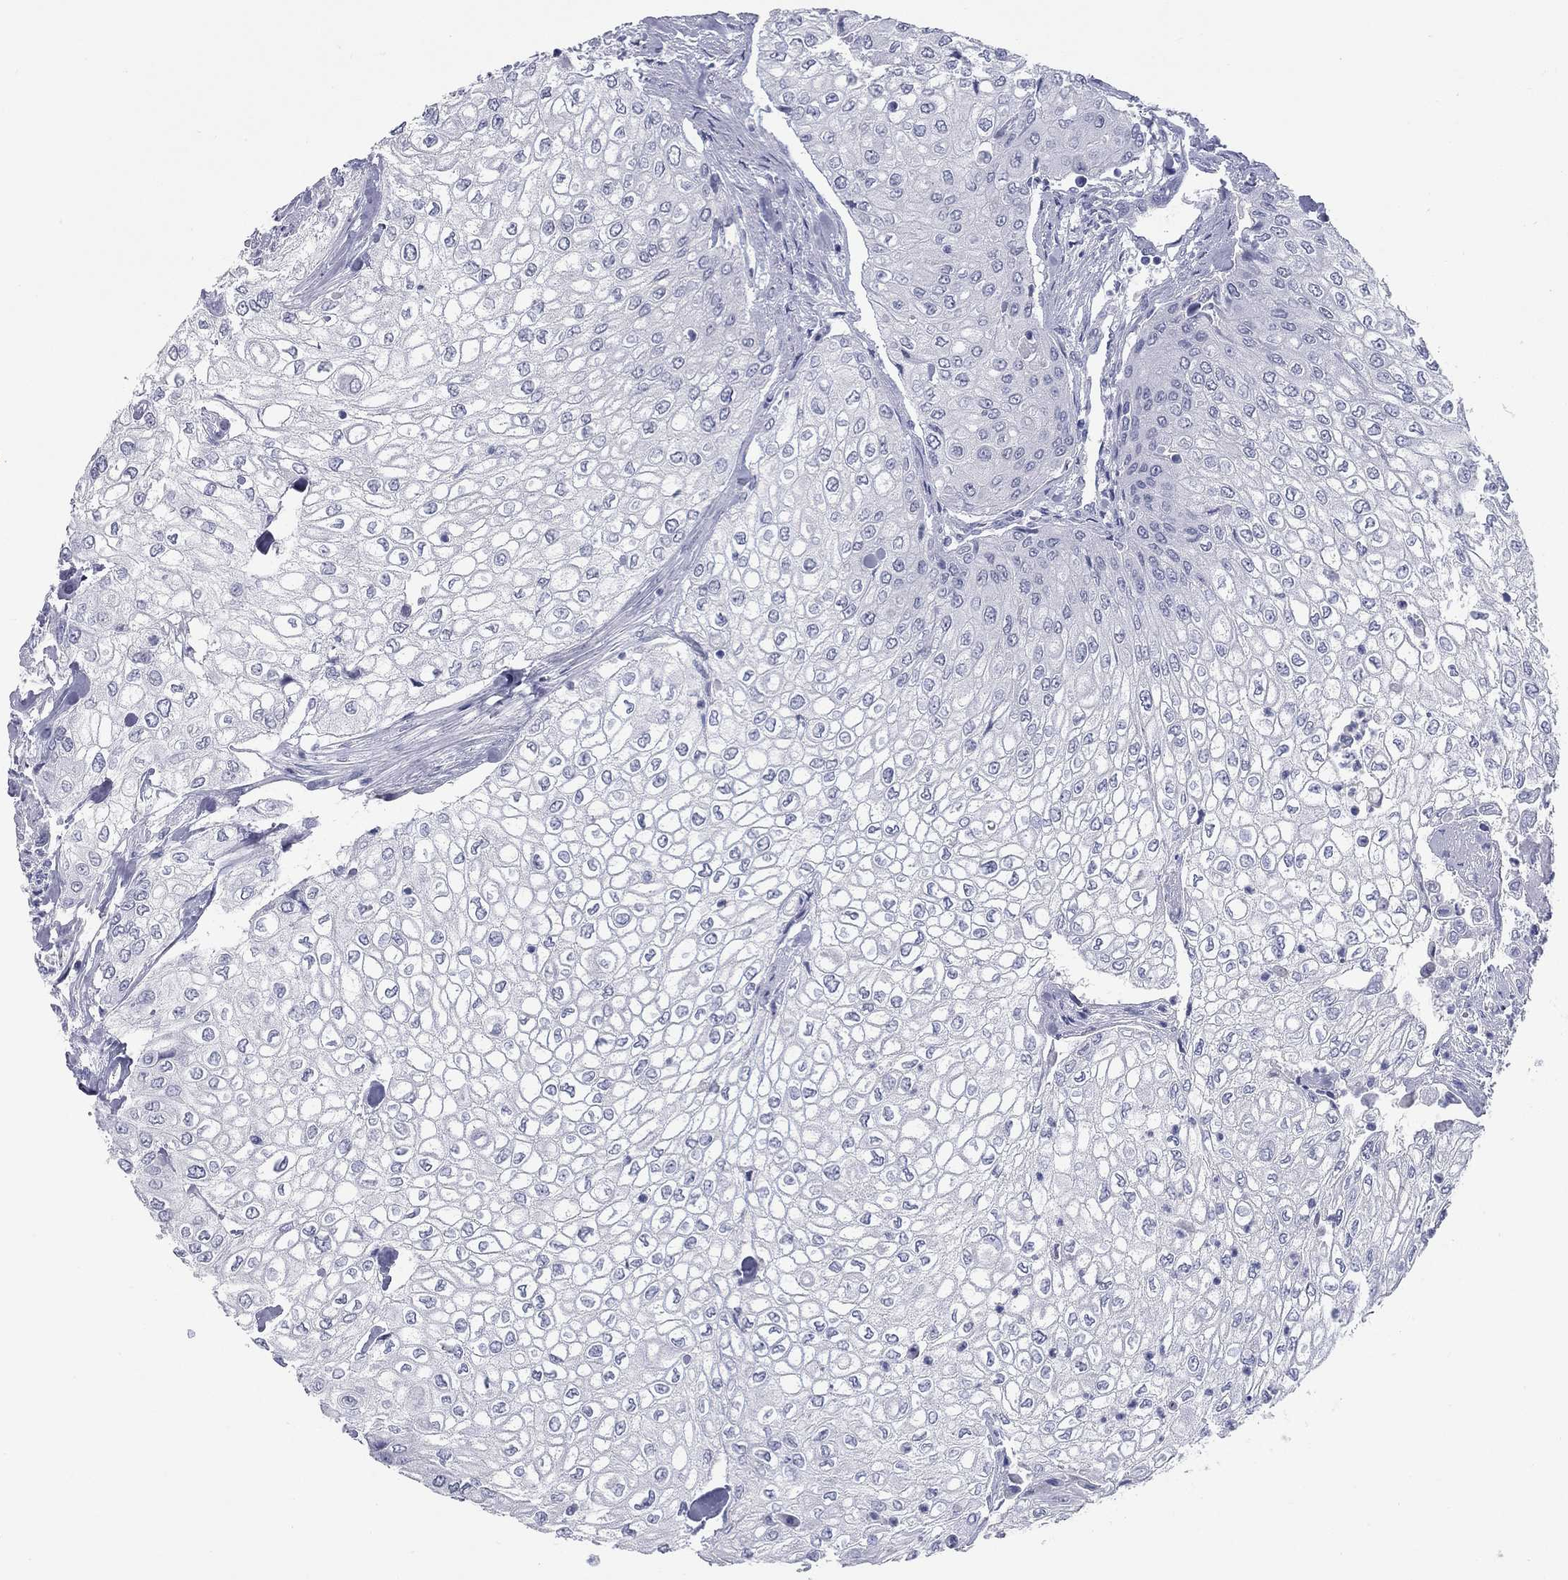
{"staining": {"intensity": "negative", "quantity": "none", "location": "none"}, "tissue": "urothelial cancer", "cell_type": "Tumor cells", "image_type": "cancer", "snomed": [{"axis": "morphology", "description": "Urothelial carcinoma, High grade"}, {"axis": "topography", "description": "Urinary bladder"}], "caption": "This image is of urothelial carcinoma (high-grade) stained with IHC to label a protein in brown with the nuclei are counter-stained blue. There is no staining in tumor cells. (DAB (3,3'-diaminobenzidine) immunohistochemistry, high magnification).", "gene": "KIRREL2", "patient": {"sex": "male", "age": 62}}